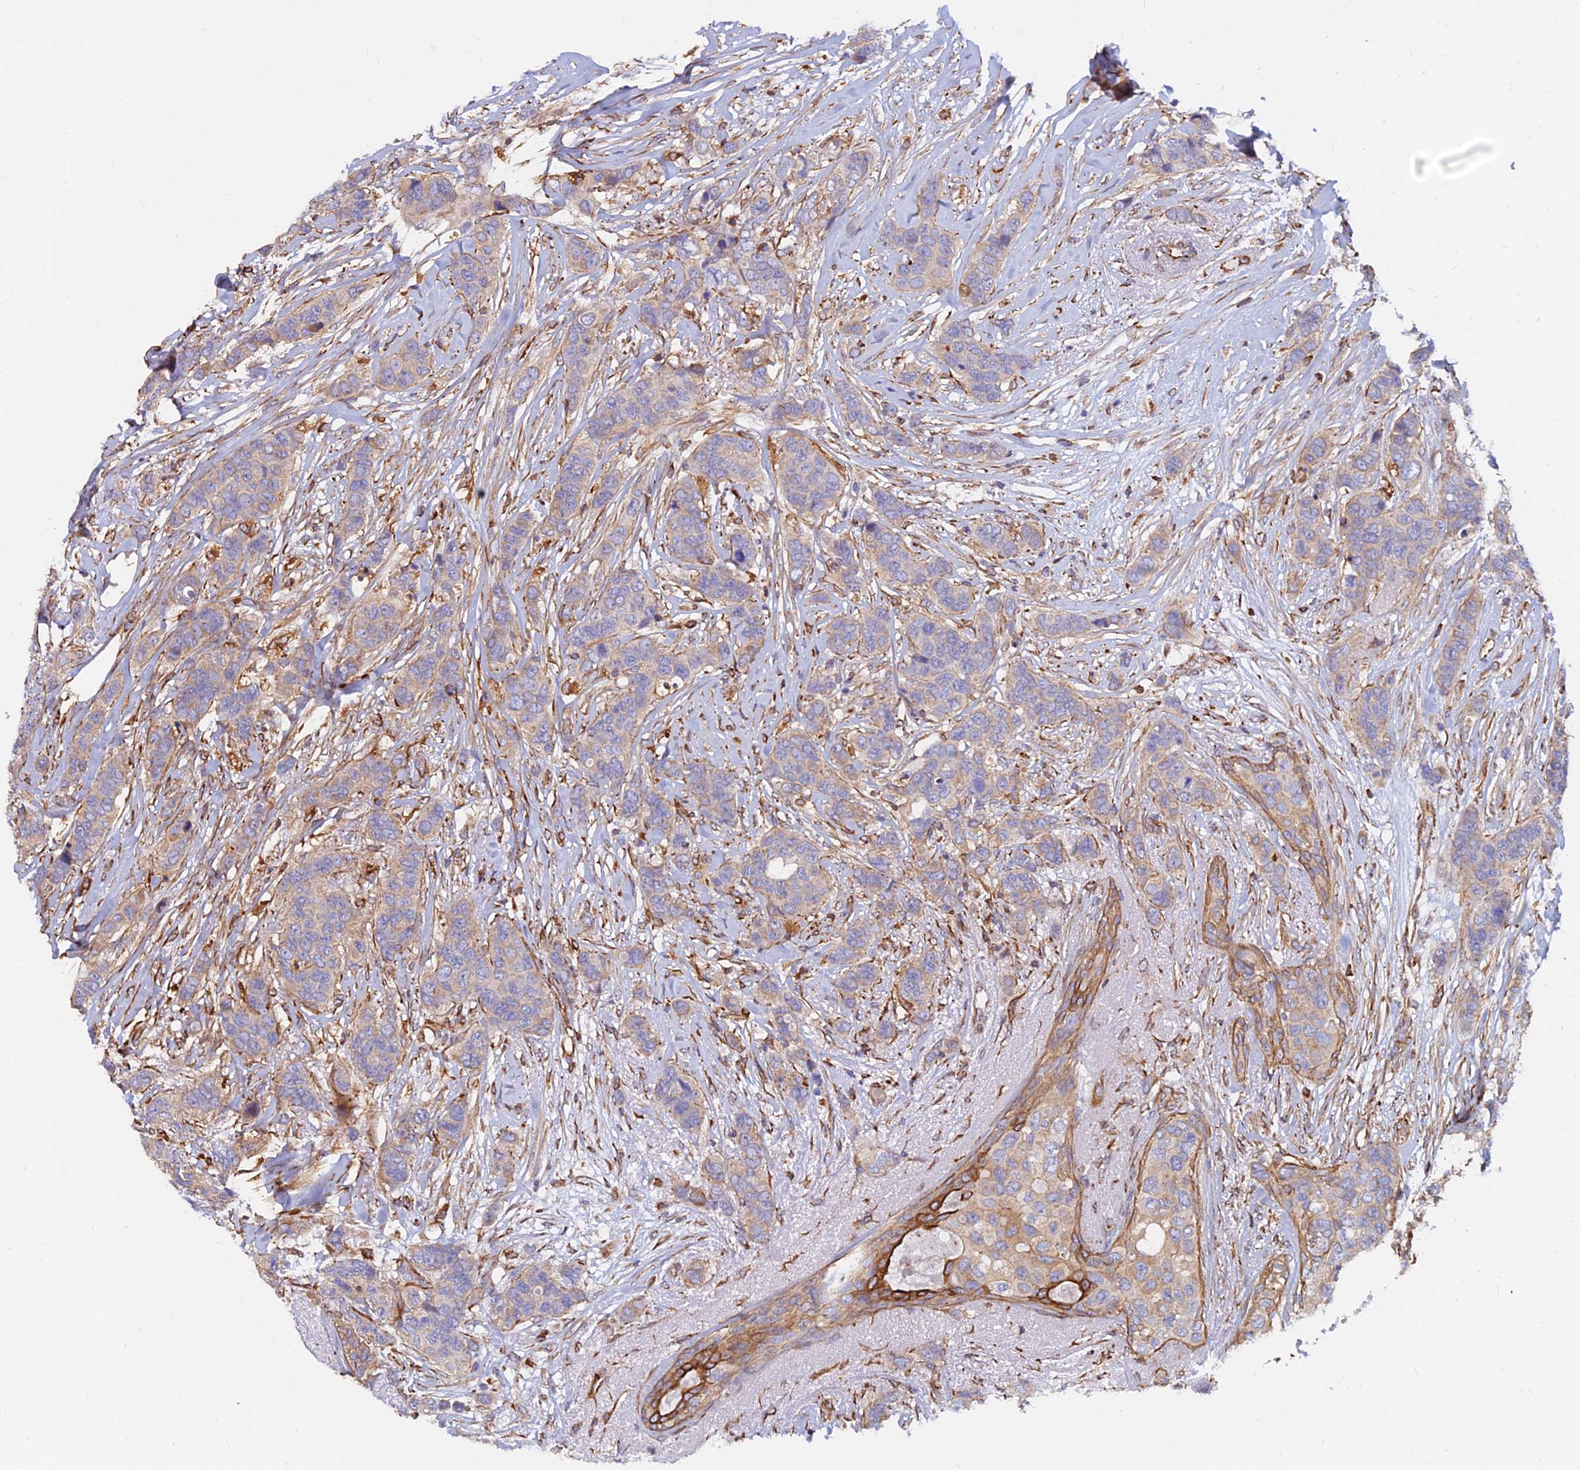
{"staining": {"intensity": "negative", "quantity": "none", "location": "none"}, "tissue": "breast cancer", "cell_type": "Tumor cells", "image_type": "cancer", "snomed": [{"axis": "morphology", "description": "Lobular carcinoma"}, {"axis": "topography", "description": "Breast"}], "caption": "The histopathology image displays no staining of tumor cells in breast cancer. (DAB immunohistochemistry with hematoxylin counter stain).", "gene": "CDK18", "patient": {"sex": "female", "age": 51}}